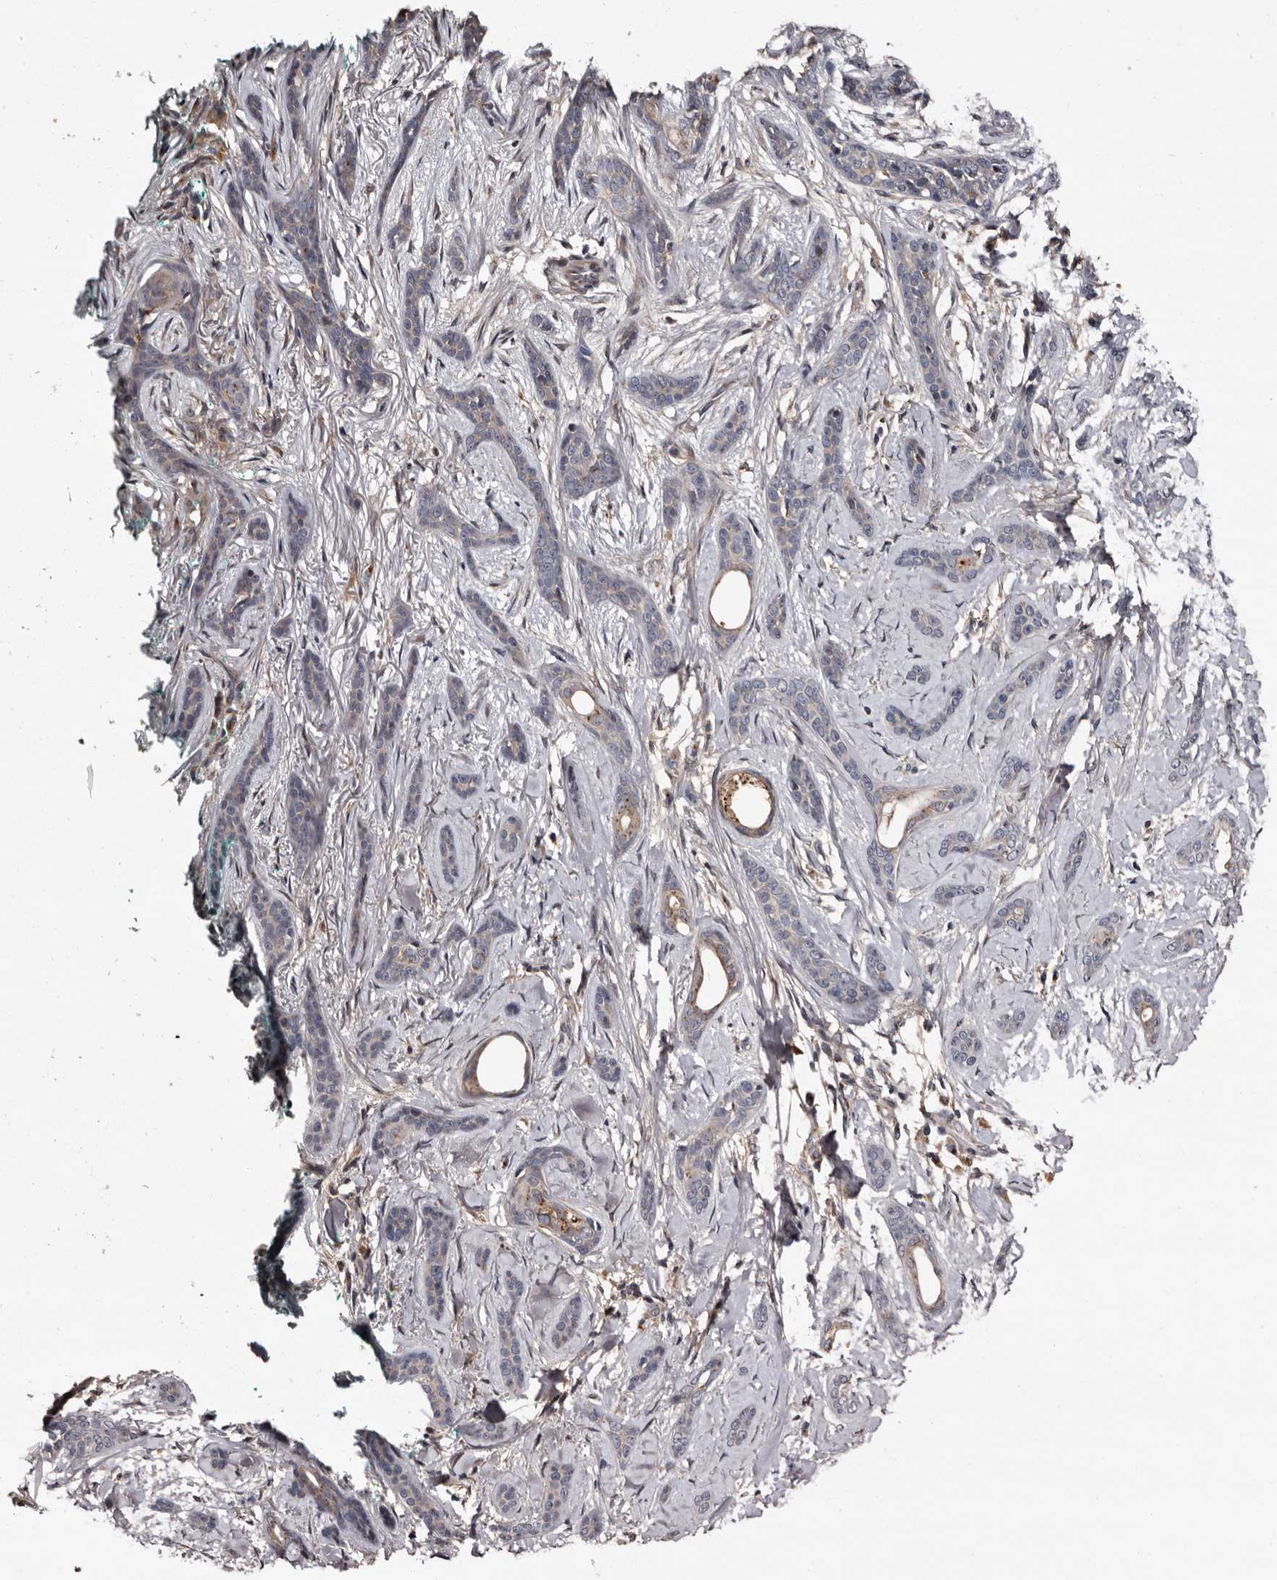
{"staining": {"intensity": "weak", "quantity": "<25%", "location": "cytoplasmic/membranous"}, "tissue": "skin cancer", "cell_type": "Tumor cells", "image_type": "cancer", "snomed": [{"axis": "morphology", "description": "Basal cell carcinoma"}, {"axis": "morphology", "description": "Adnexal tumor, benign"}, {"axis": "topography", "description": "Skin"}], "caption": "This is a image of immunohistochemistry staining of skin cancer (basal cell carcinoma), which shows no expression in tumor cells.", "gene": "FAM91A1", "patient": {"sex": "female", "age": 42}}